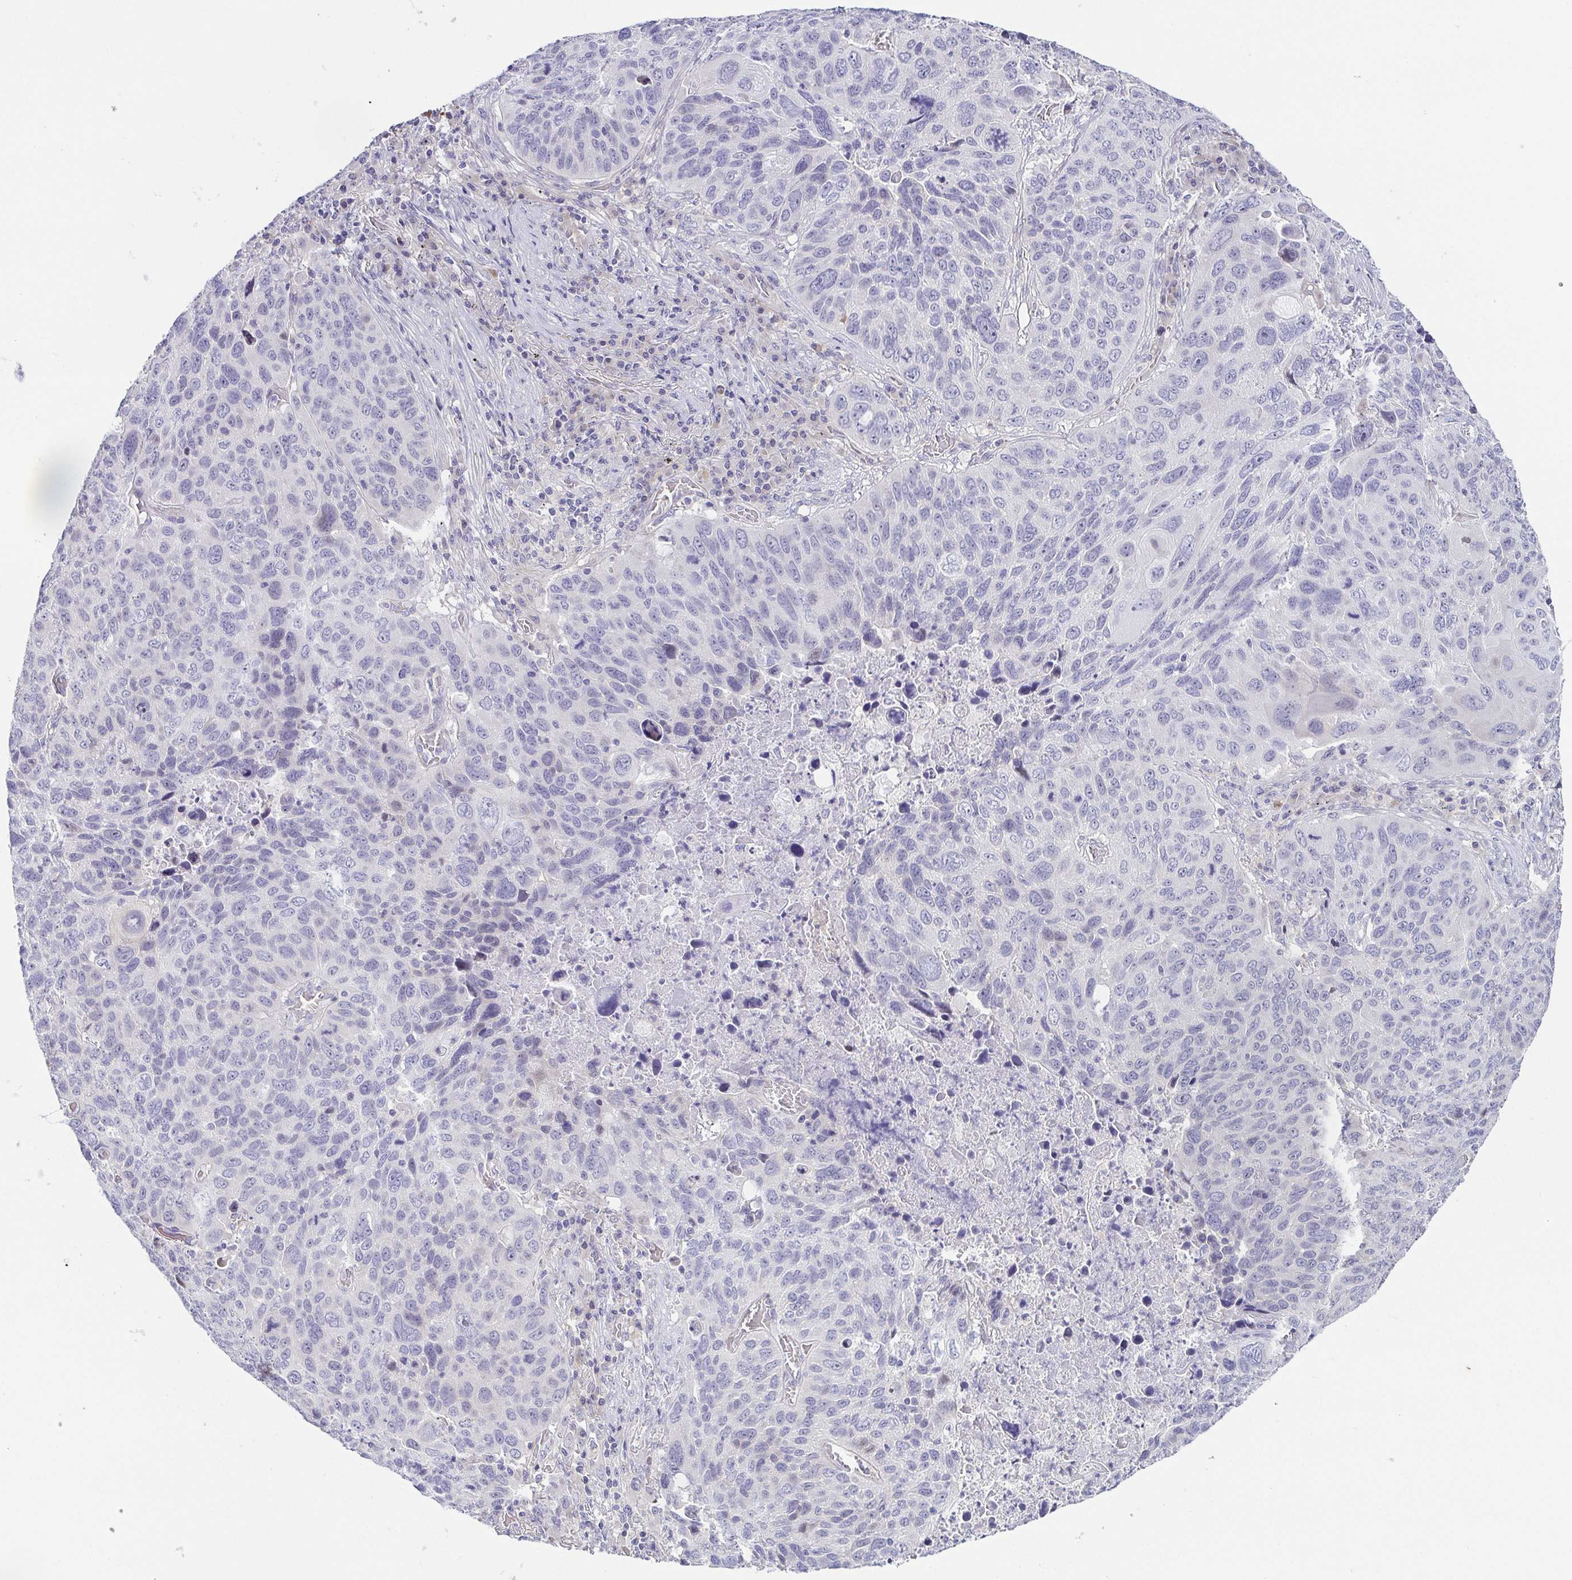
{"staining": {"intensity": "negative", "quantity": "none", "location": "none"}, "tissue": "lung cancer", "cell_type": "Tumor cells", "image_type": "cancer", "snomed": [{"axis": "morphology", "description": "Squamous cell carcinoma, NOS"}, {"axis": "topography", "description": "Lung"}], "caption": "IHC of squamous cell carcinoma (lung) displays no expression in tumor cells.", "gene": "FAM162B", "patient": {"sex": "male", "age": 68}}